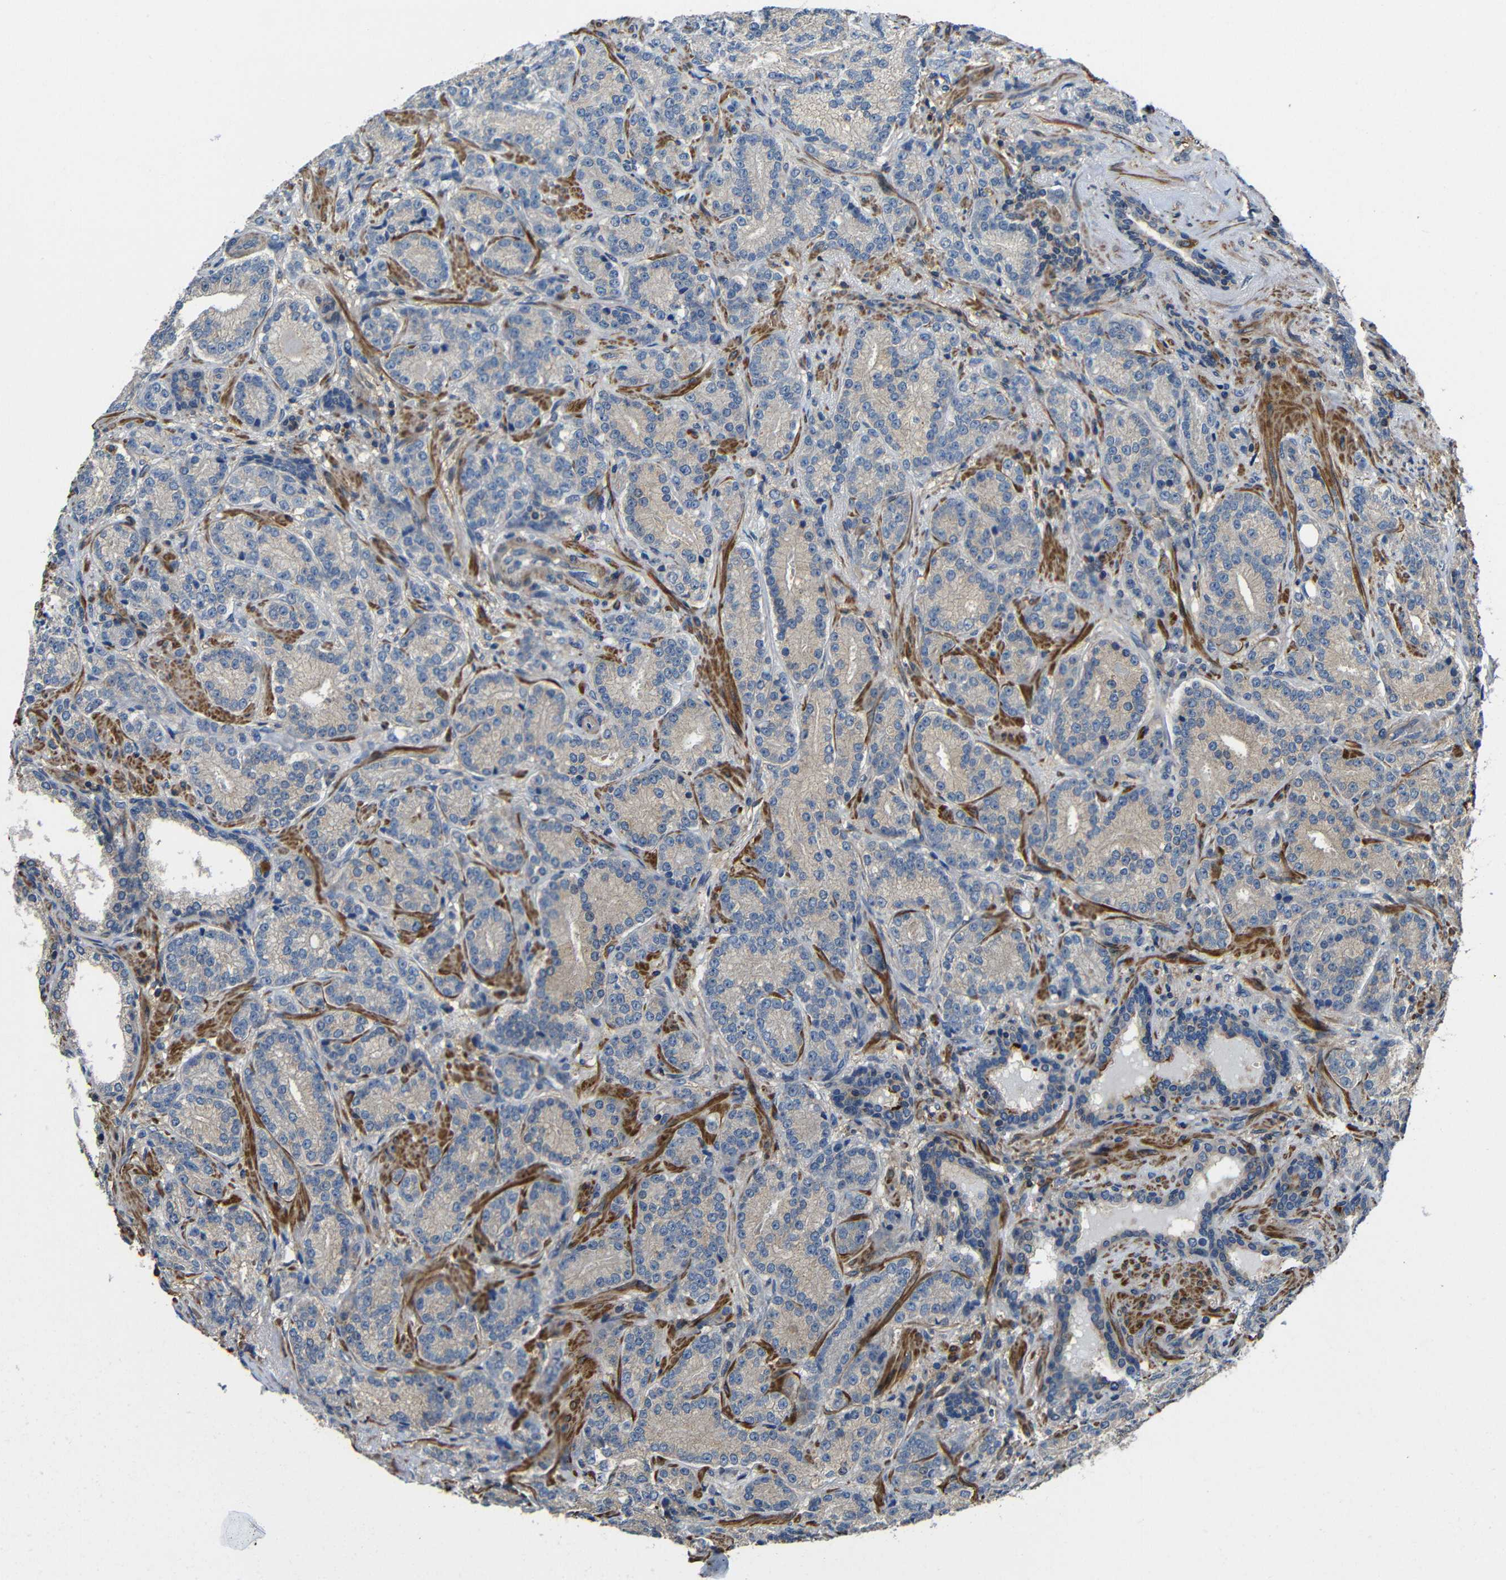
{"staining": {"intensity": "weak", "quantity": ">75%", "location": "cytoplasmic/membranous"}, "tissue": "prostate cancer", "cell_type": "Tumor cells", "image_type": "cancer", "snomed": [{"axis": "morphology", "description": "Adenocarcinoma, High grade"}, {"axis": "topography", "description": "Prostate"}], "caption": "Immunohistochemical staining of human prostate cancer exhibits weak cytoplasmic/membranous protein staining in approximately >75% of tumor cells. Immunohistochemistry stains the protein of interest in brown and the nuclei are stained blue.", "gene": "GDI1", "patient": {"sex": "male", "age": 61}}